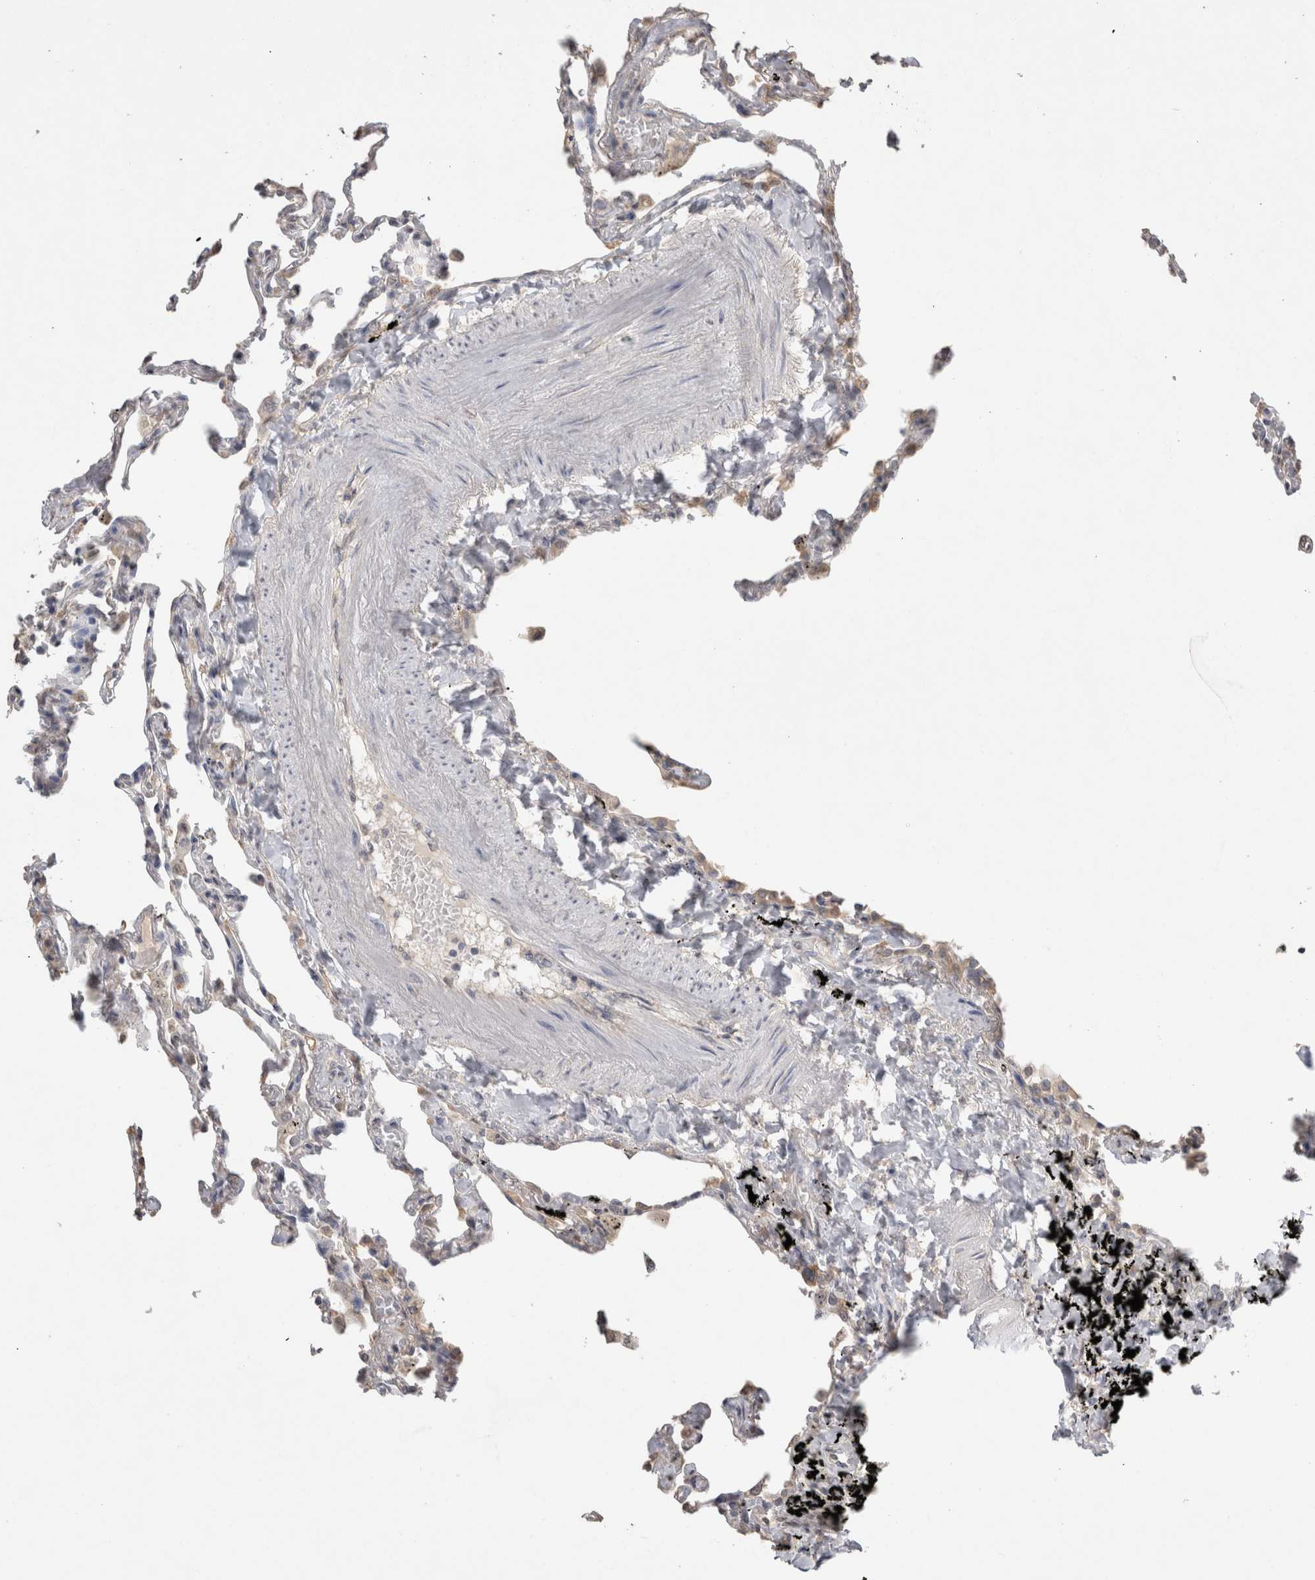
{"staining": {"intensity": "weak", "quantity": "<25%", "location": "cytoplasmic/membranous"}, "tissue": "lung", "cell_type": "Alveolar cells", "image_type": "normal", "snomed": [{"axis": "morphology", "description": "Normal tissue, NOS"}, {"axis": "topography", "description": "Lung"}], "caption": "The photomicrograph reveals no significant expression in alveolar cells of lung.", "gene": "NAALADL2", "patient": {"sex": "male", "age": 59}}